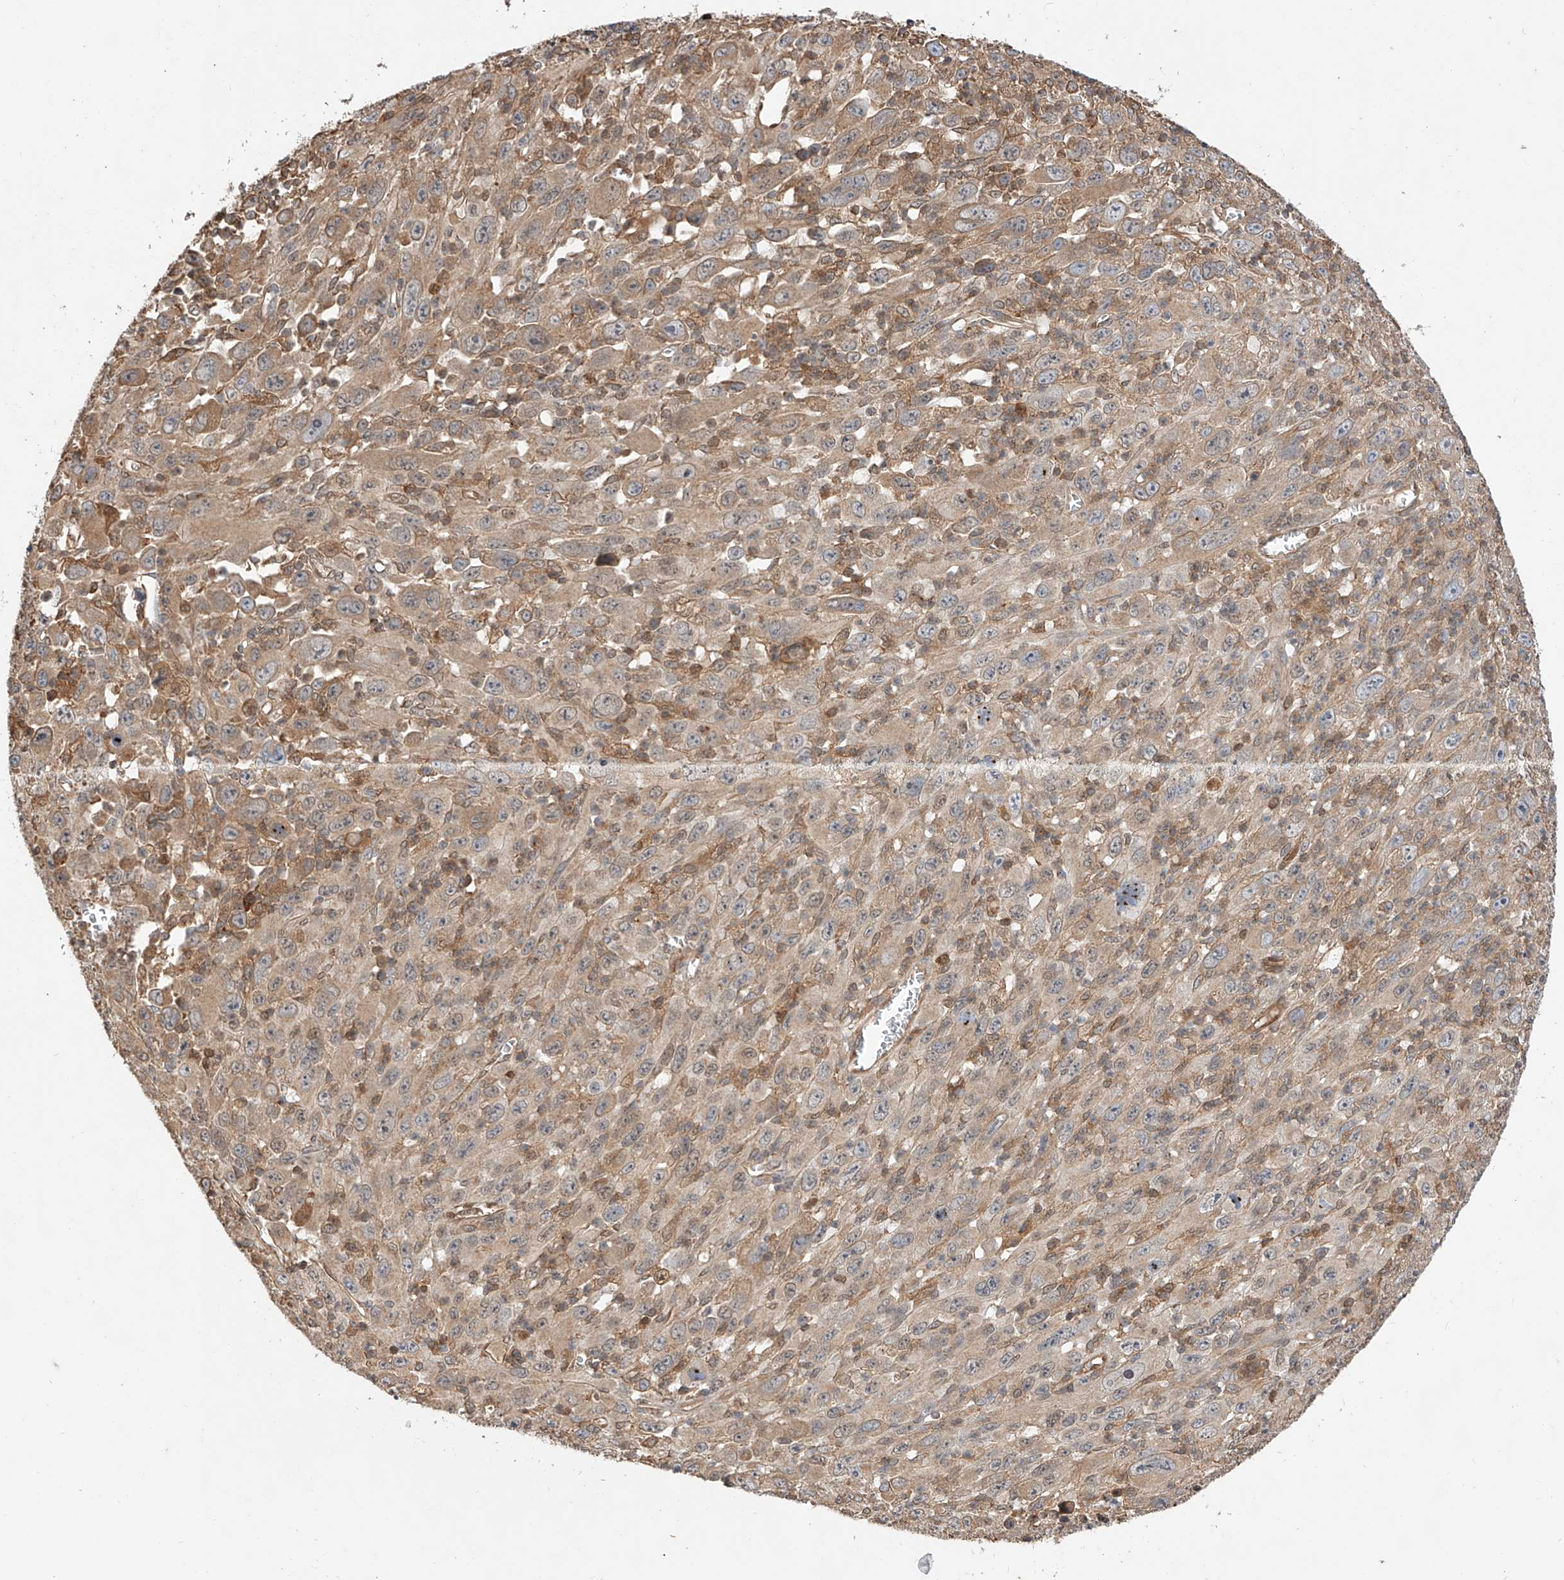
{"staining": {"intensity": "weak", "quantity": "25%-75%", "location": "cytoplasmic/membranous,nuclear"}, "tissue": "melanoma", "cell_type": "Tumor cells", "image_type": "cancer", "snomed": [{"axis": "morphology", "description": "Malignant melanoma, Metastatic site"}, {"axis": "topography", "description": "Skin"}], "caption": "A high-resolution photomicrograph shows immunohistochemistry (IHC) staining of melanoma, which displays weak cytoplasmic/membranous and nuclear positivity in approximately 25%-75% of tumor cells. The staining was performed using DAB (3,3'-diaminobenzidine), with brown indicating positive protein expression. Nuclei are stained blue with hematoxylin.", "gene": "RILPL2", "patient": {"sex": "female", "age": 56}}